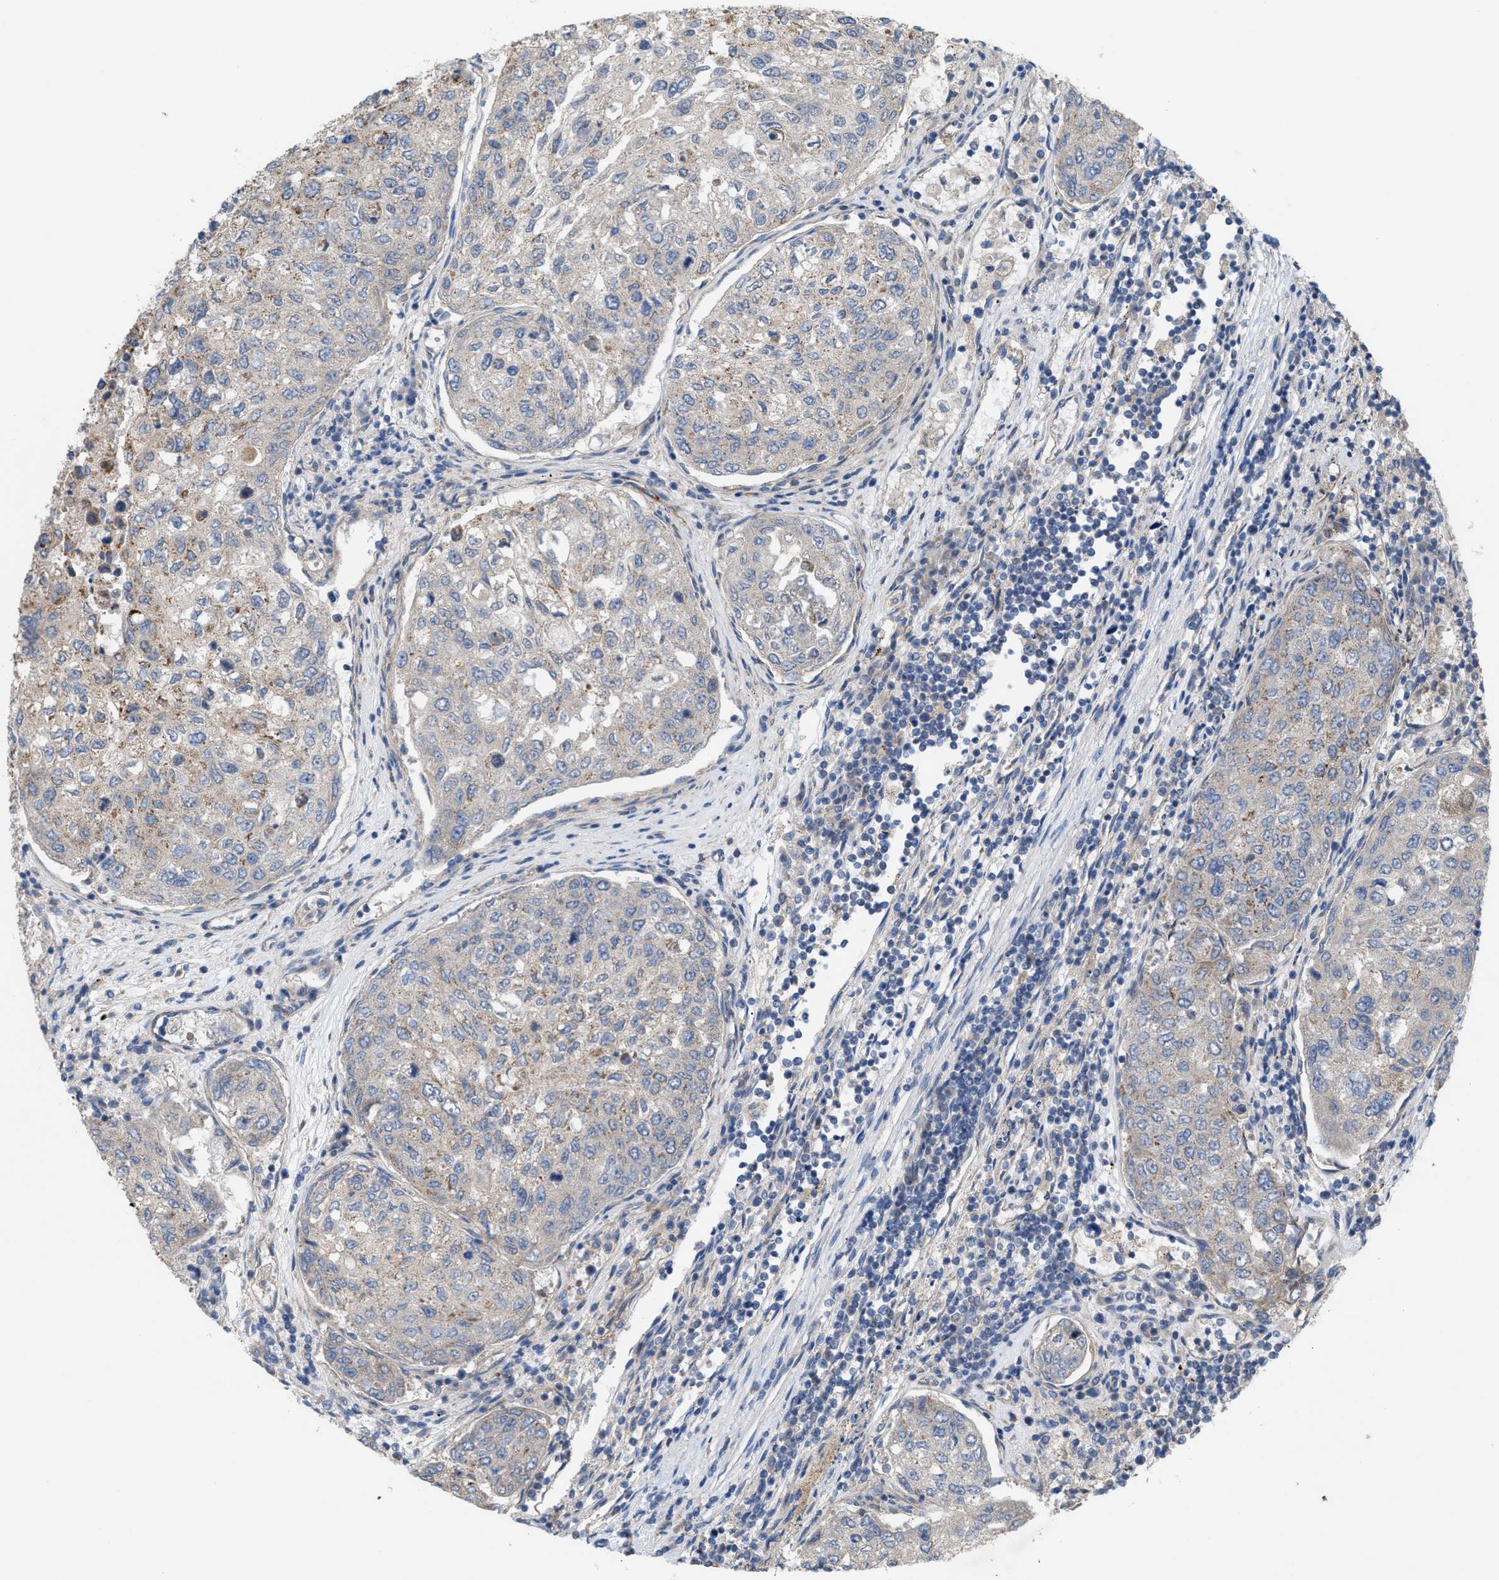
{"staining": {"intensity": "weak", "quantity": "<25%", "location": "cytoplasmic/membranous"}, "tissue": "urothelial cancer", "cell_type": "Tumor cells", "image_type": "cancer", "snomed": [{"axis": "morphology", "description": "Urothelial carcinoma, High grade"}, {"axis": "topography", "description": "Lymph node"}, {"axis": "topography", "description": "Urinary bladder"}], "caption": "Immunohistochemical staining of urothelial cancer displays no significant positivity in tumor cells.", "gene": "OXSM", "patient": {"sex": "male", "age": 51}}